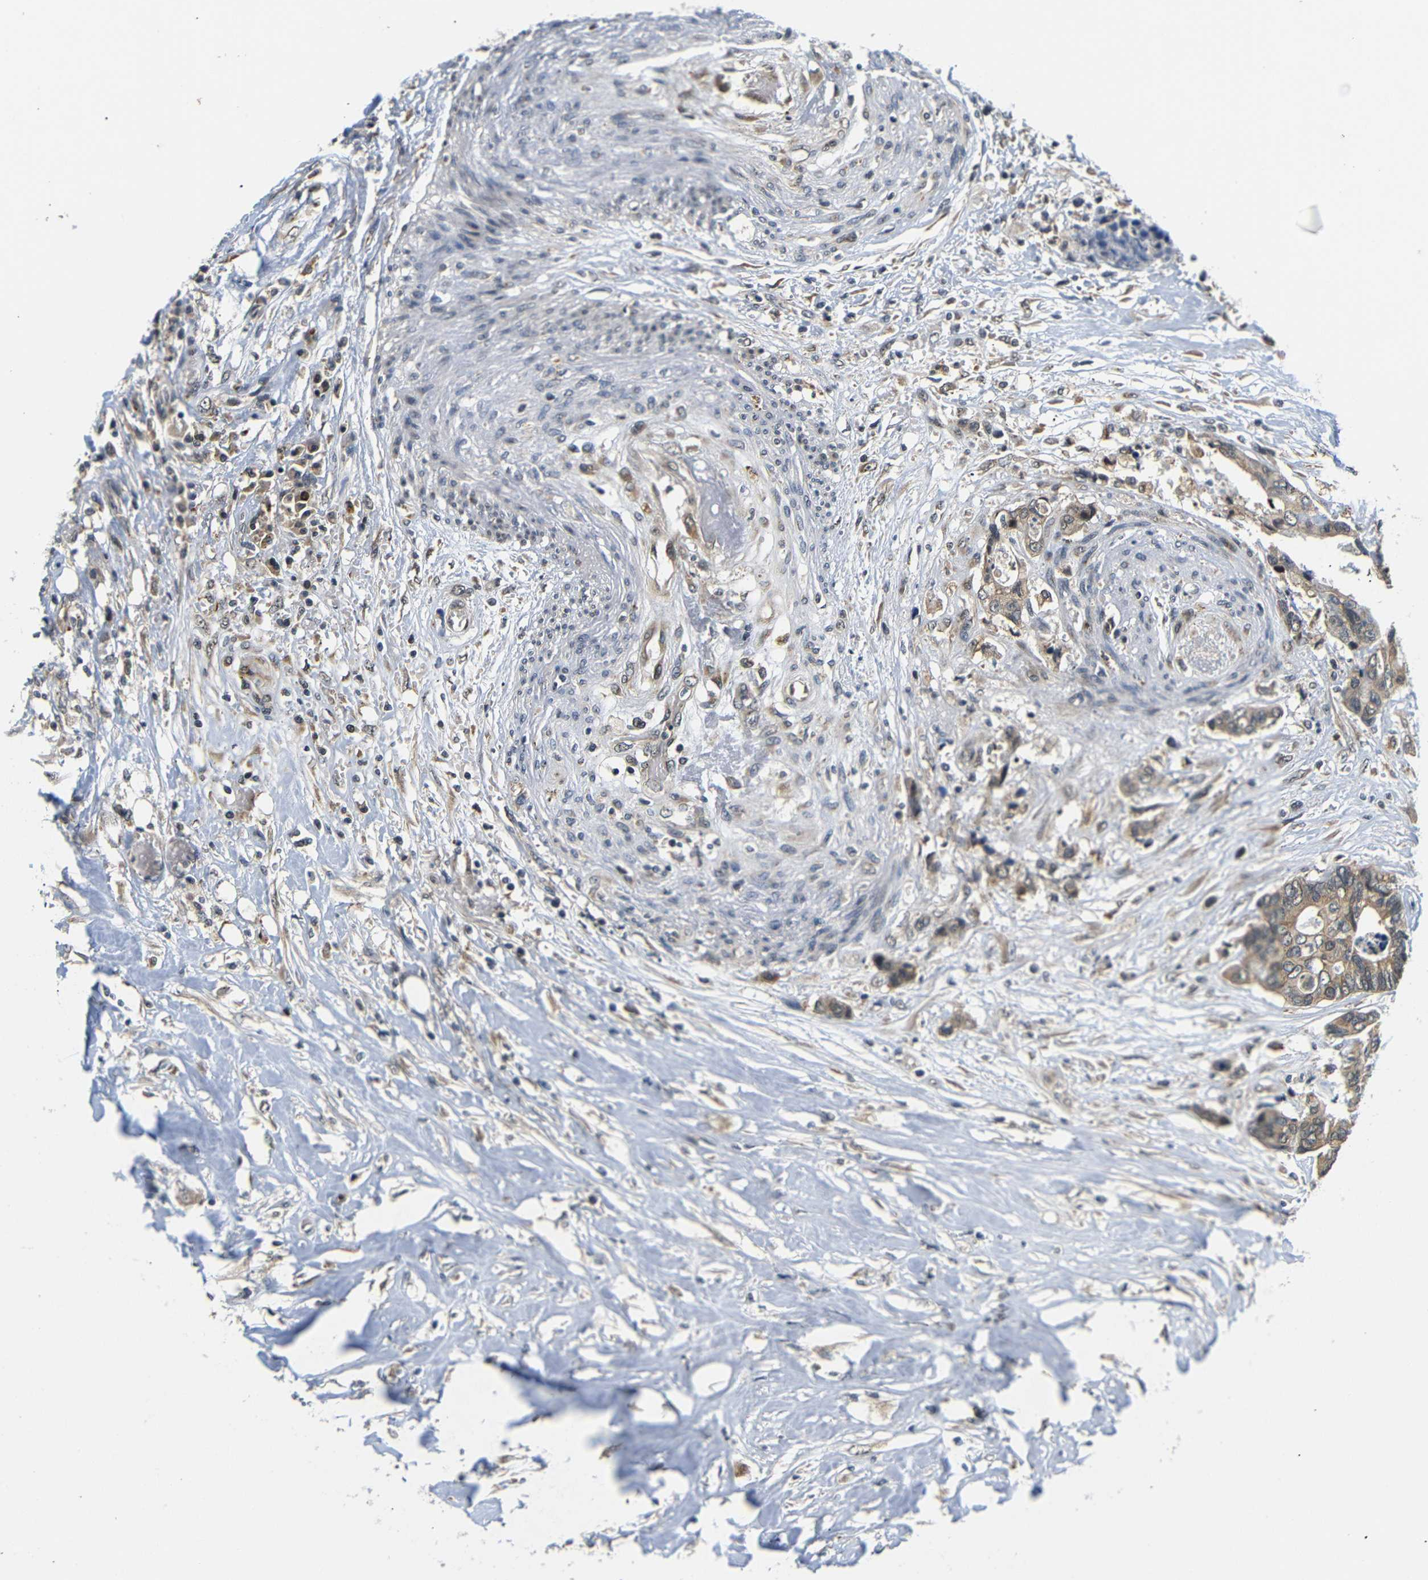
{"staining": {"intensity": "weak", "quantity": ">75%", "location": "cytoplasmic/membranous,nuclear"}, "tissue": "colorectal cancer", "cell_type": "Tumor cells", "image_type": "cancer", "snomed": [{"axis": "morphology", "description": "Adenocarcinoma, NOS"}, {"axis": "topography", "description": "Rectum"}], "caption": "Human colorectal cancer (adenocarcinoma) stained for a protein (brown) displays weak cytoplasmic/membranous and nuclear positive staining in about >75% of tumor cells.", "gene": "GJA5", "patient": {"sex": "male", "age": 55}}